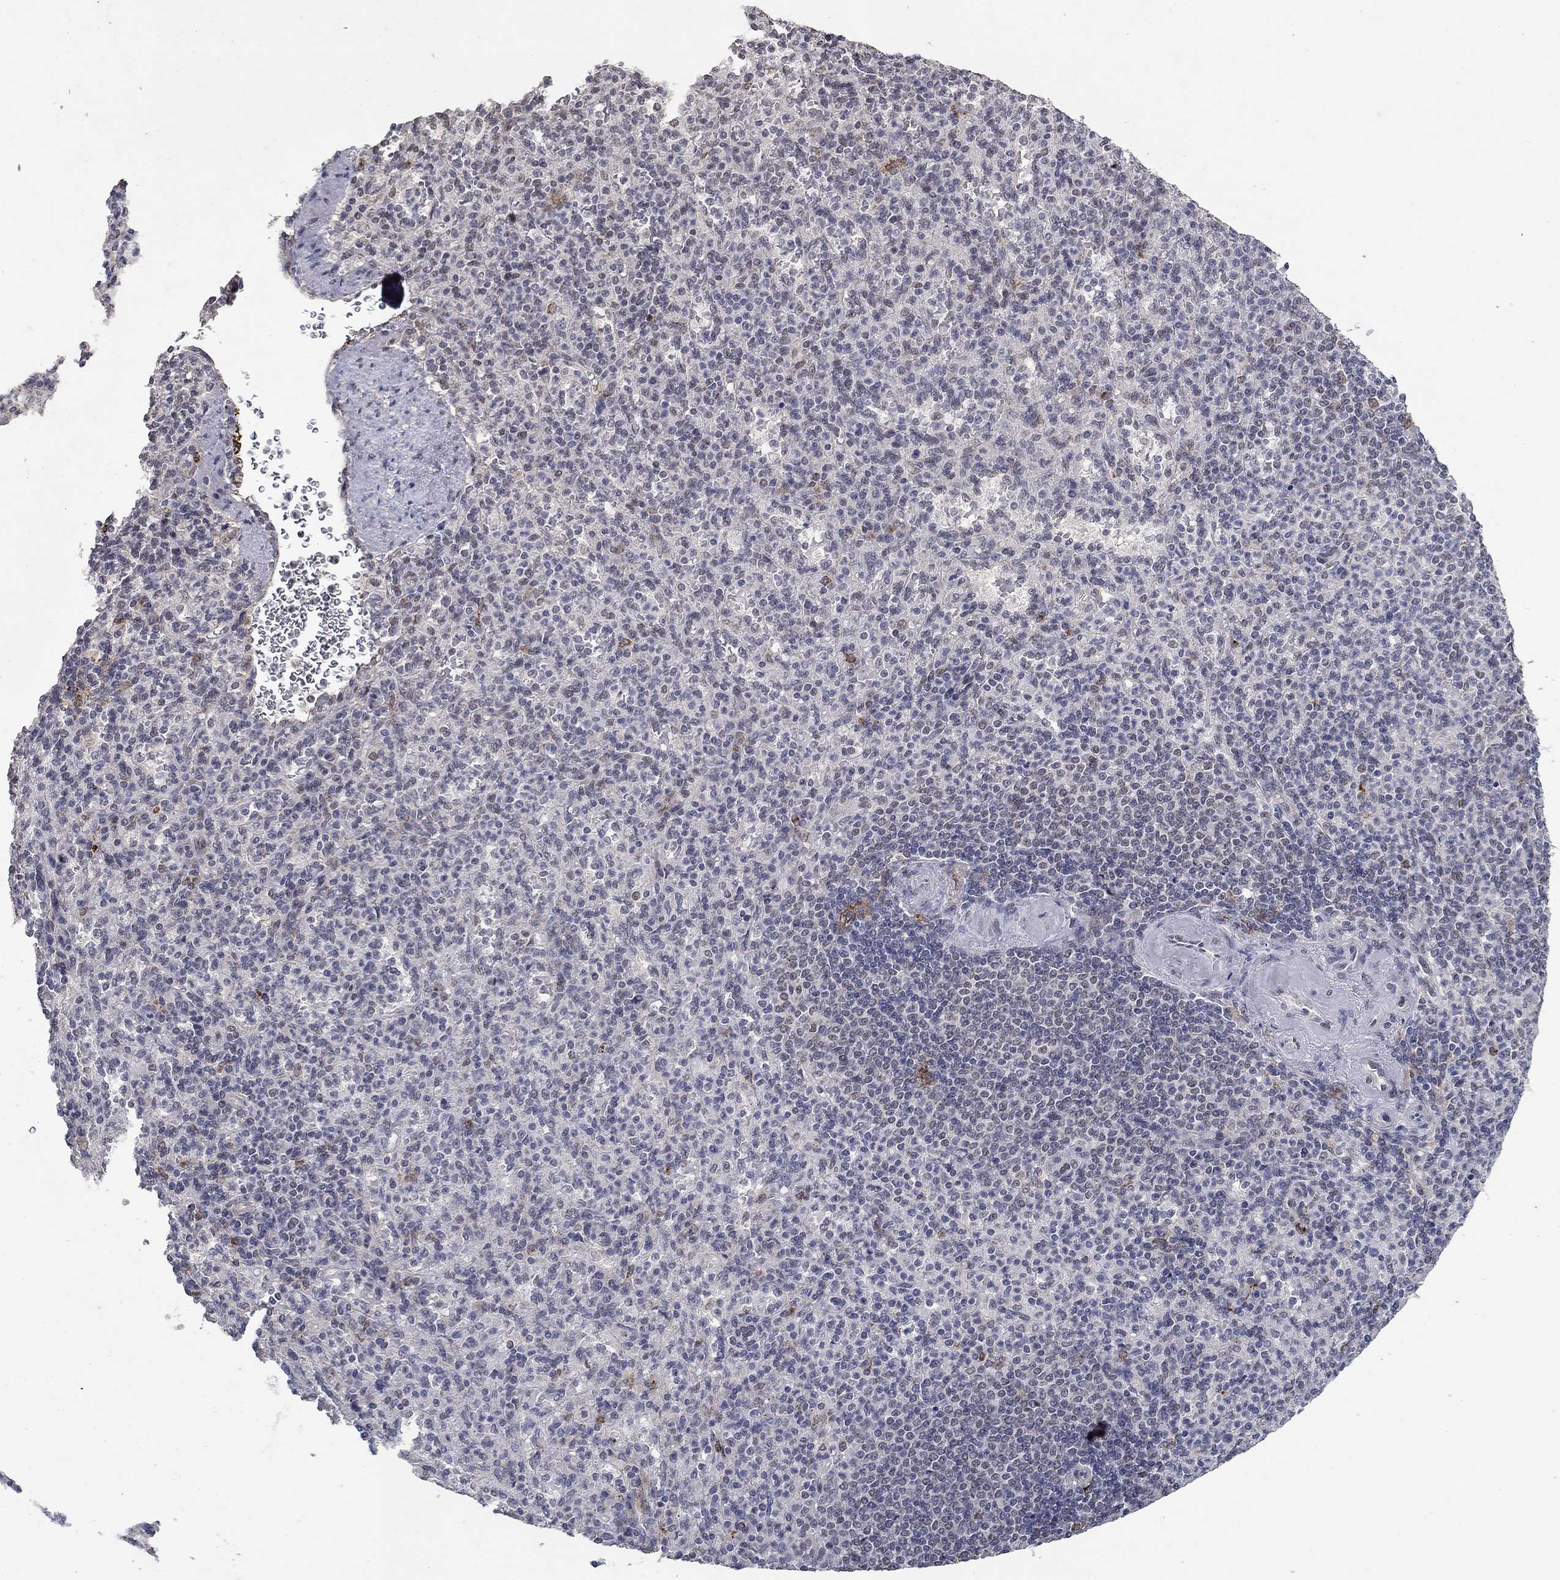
{"staining": {"intensity": "negative", "quantity": "none", "location": "none"}, "tissue": "spleen", "cell_type": "Cells in red pulp", "image_type": "normal", "snomed": [{"axis": "morphology", "description": "Normal tissue, NOS"}, {"axis": "topography", "description": "Spleen"}], "caption": "A micrograph of human spleen is negative for staining in cells in red pulp. Brightfield microscopy of immunohistochemistry (IHC) stained with DAB (3,3'-diaminobenzidine) (brown) and hematoxylin (blue), captured at high magnification.", "gene": "GRIA3", "patient": {"sex": "female", "age": 74}}